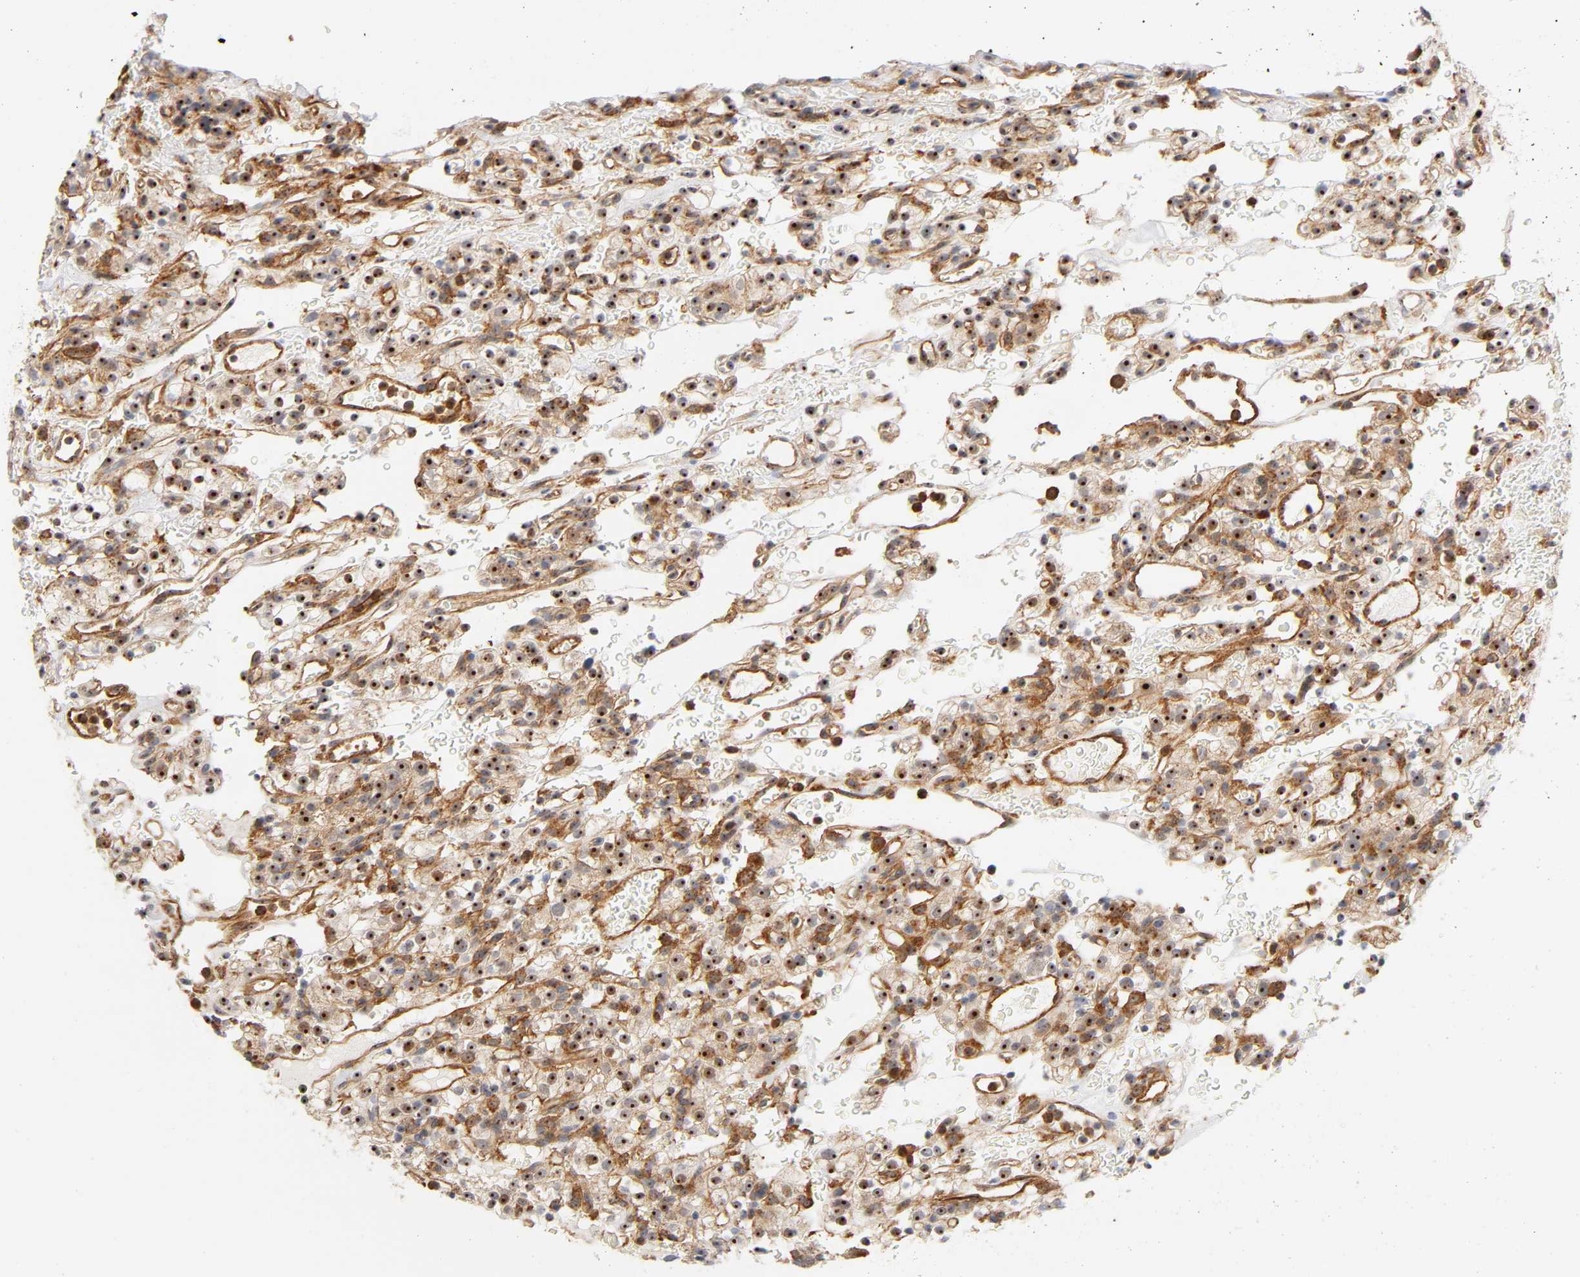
{"staining": {"intensity": "strong", "quantity": ">75%", "location": "cytoplasmic/membranous,nuclear"}, "tissue": "renal cancer", "cell_type": "Tumor cells", "image_type": "cancer", "snomed": [{"axis": "morphology", "description": "Normal tissue, NOS"}, {"axis": "morphology", "description": "Adenocarcinoma, NOS"}, {"axis": "topography", "description": "Kidney"}], "caption": "About >75% of tumor cells in human renal cancer show strong cytoplasmic/membranous and nuclear protein expression as visualized by brown immunohistochemical staining.", "gene": "PLD1", "patient": {"sex": "female", "age": 72}}